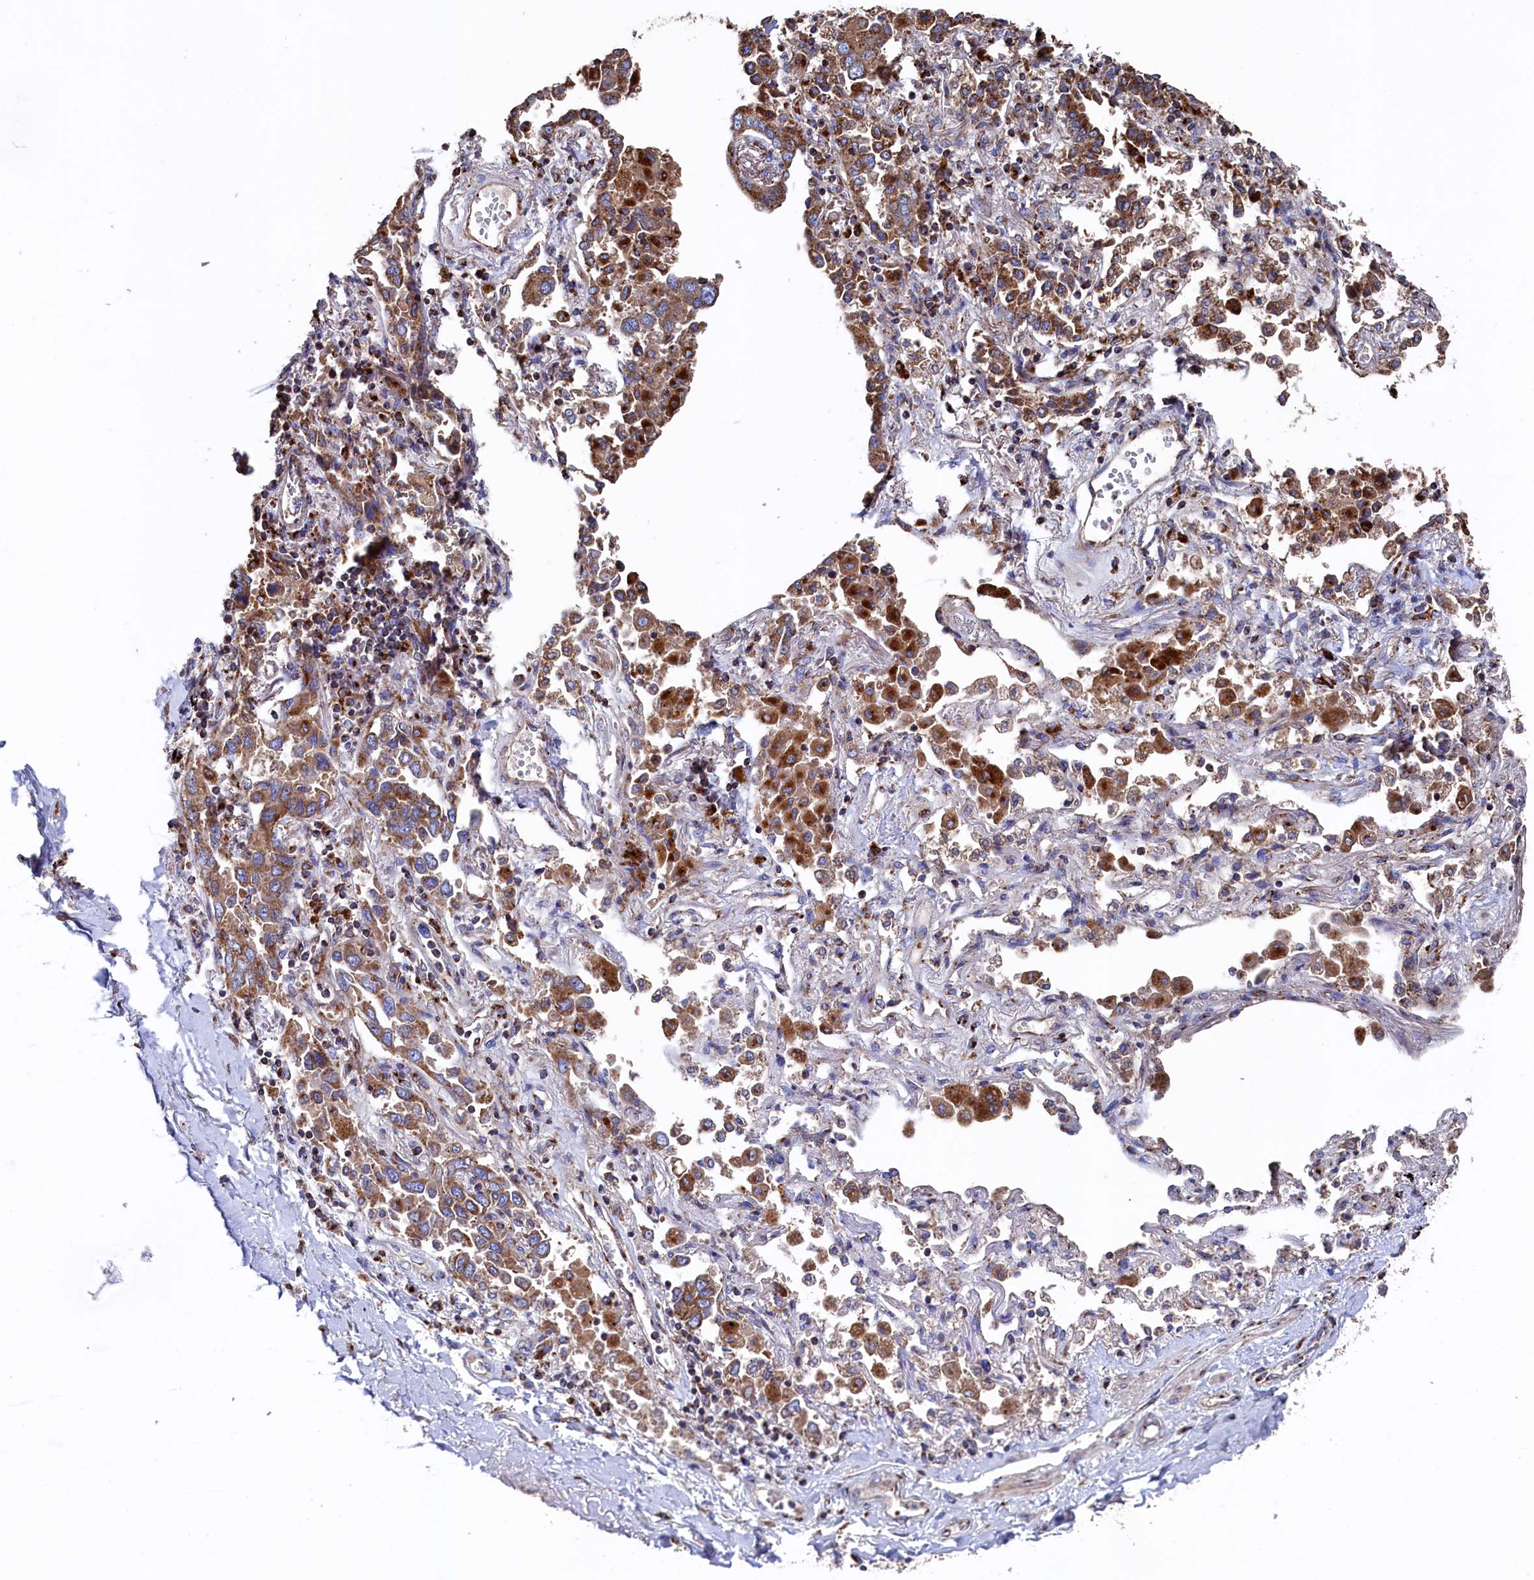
{"staining": {"intensity": "moderate", "quantity": ">75%", "location": "cytoplasmic/membranous"}, "tissue": "lung cancer", "cell_type": "Tumor cells", "image_type": "cancer", "snomed": [{"axis": "morphology", "description": "Adenocarcinoma, NOS"}, {"axis": "topography", "description": "Lung"}], "caption": "Lung cancer tissue demonstrates moderate cytoplasmic/membranous positivity in about >75% of tumor cells, visualized by immunohistochemistry.", "gene": "PRRC1", "patient": {"sex": "male", "age": 67}}